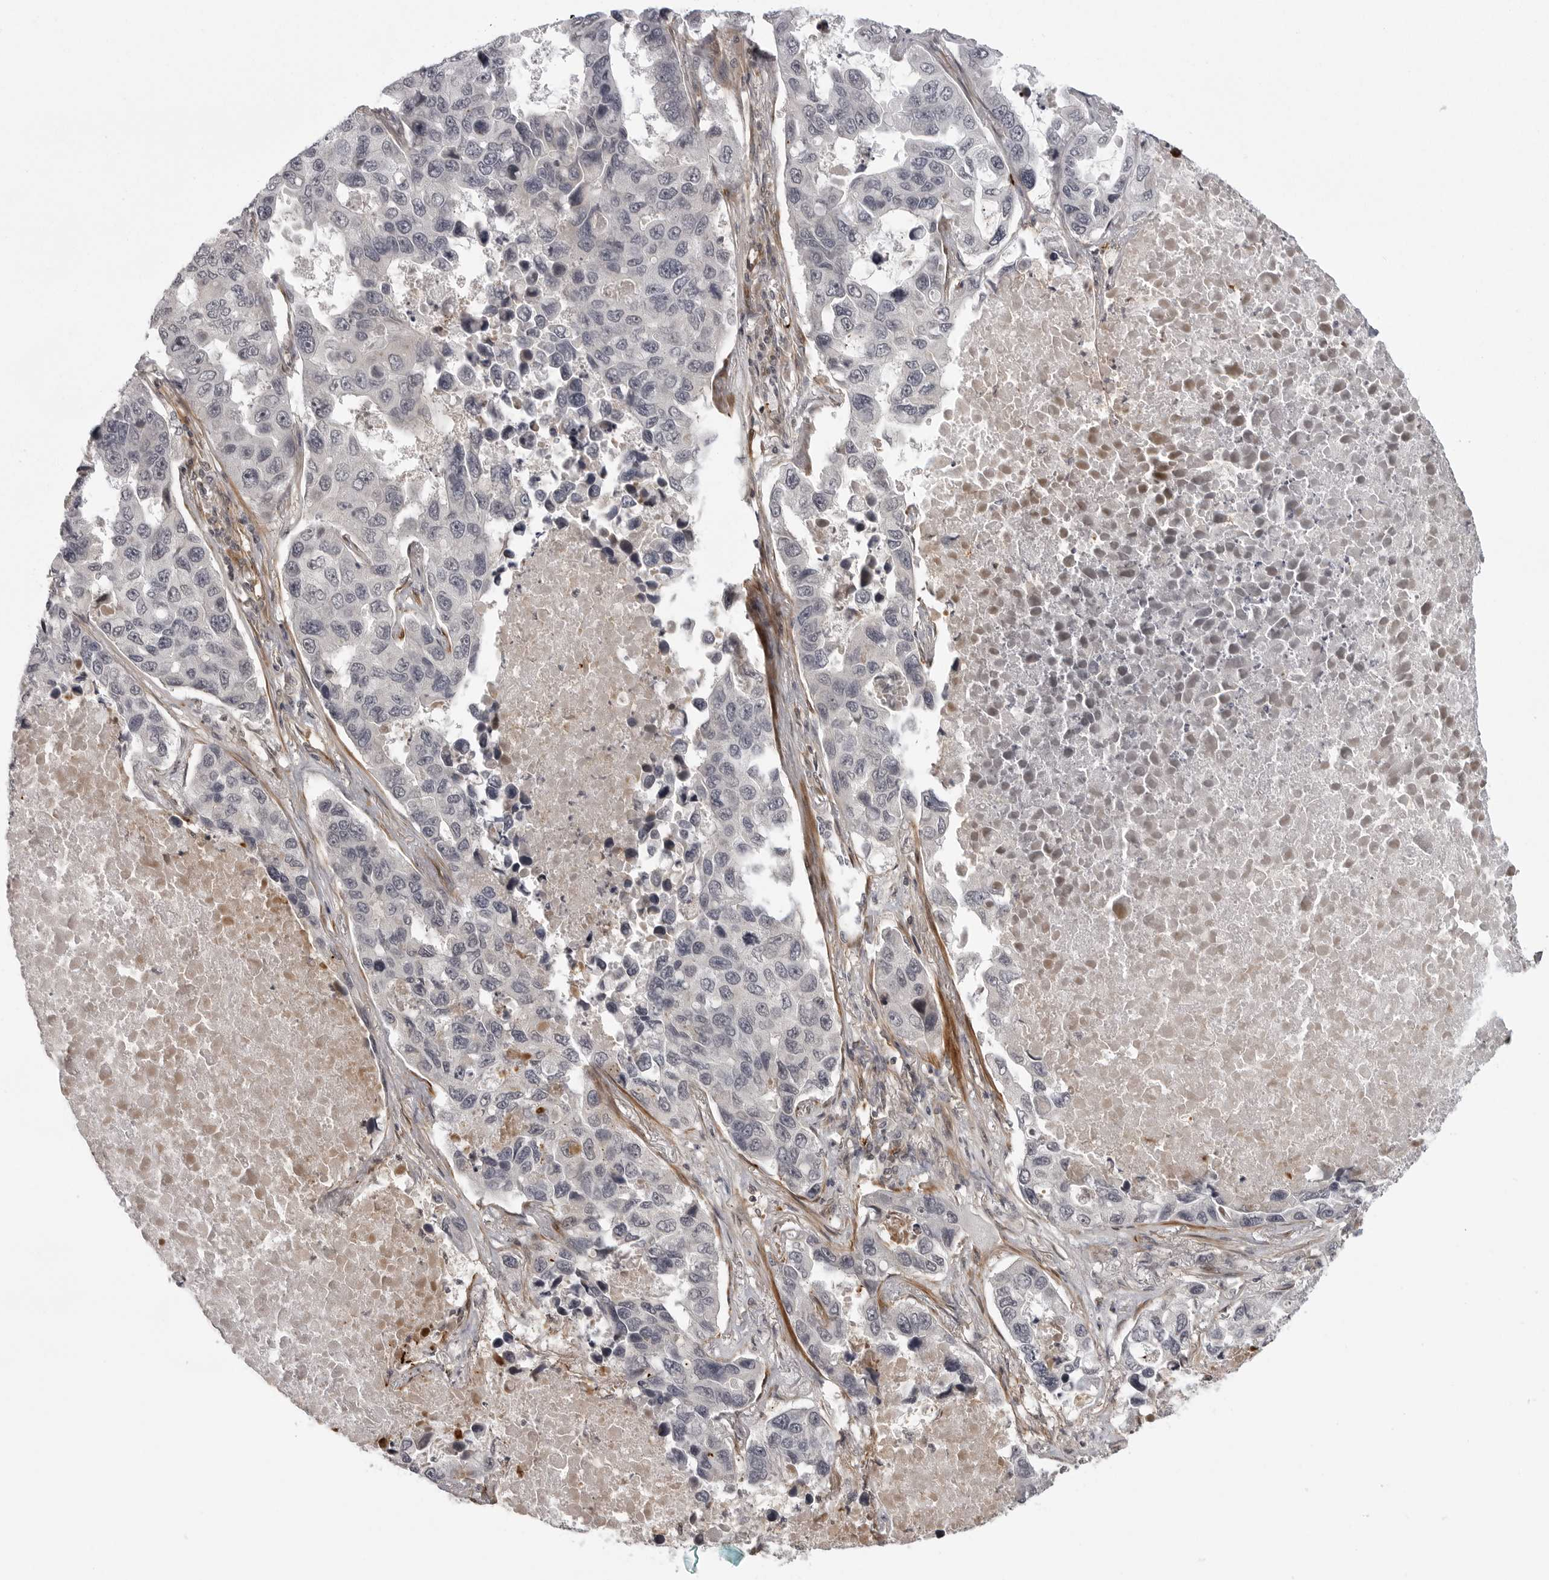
{"staining": {"intensity": "negative", "quantity": "none", "location": "none"}, "tissue": "lung cancer", "cell_type": "Tumor cells", "image_type": "cancer", "snomed": [{"axis": "morphology", "description": "Adenocarcinoma, NOS"}, {"axis": "topography", "description": "Lung"}], "caption": "DAB immunohistochemical staining of human lung cancer (adenocarcinoma) displays no significant expression in tumor cells. The staining is performed using DAB (3,3'-diaminobenzidine) brown chromogen with nuclei counter-stained in using hematoxylin.", "gene": "TUT4", "patient": {"sex": "male", "age": 64}}